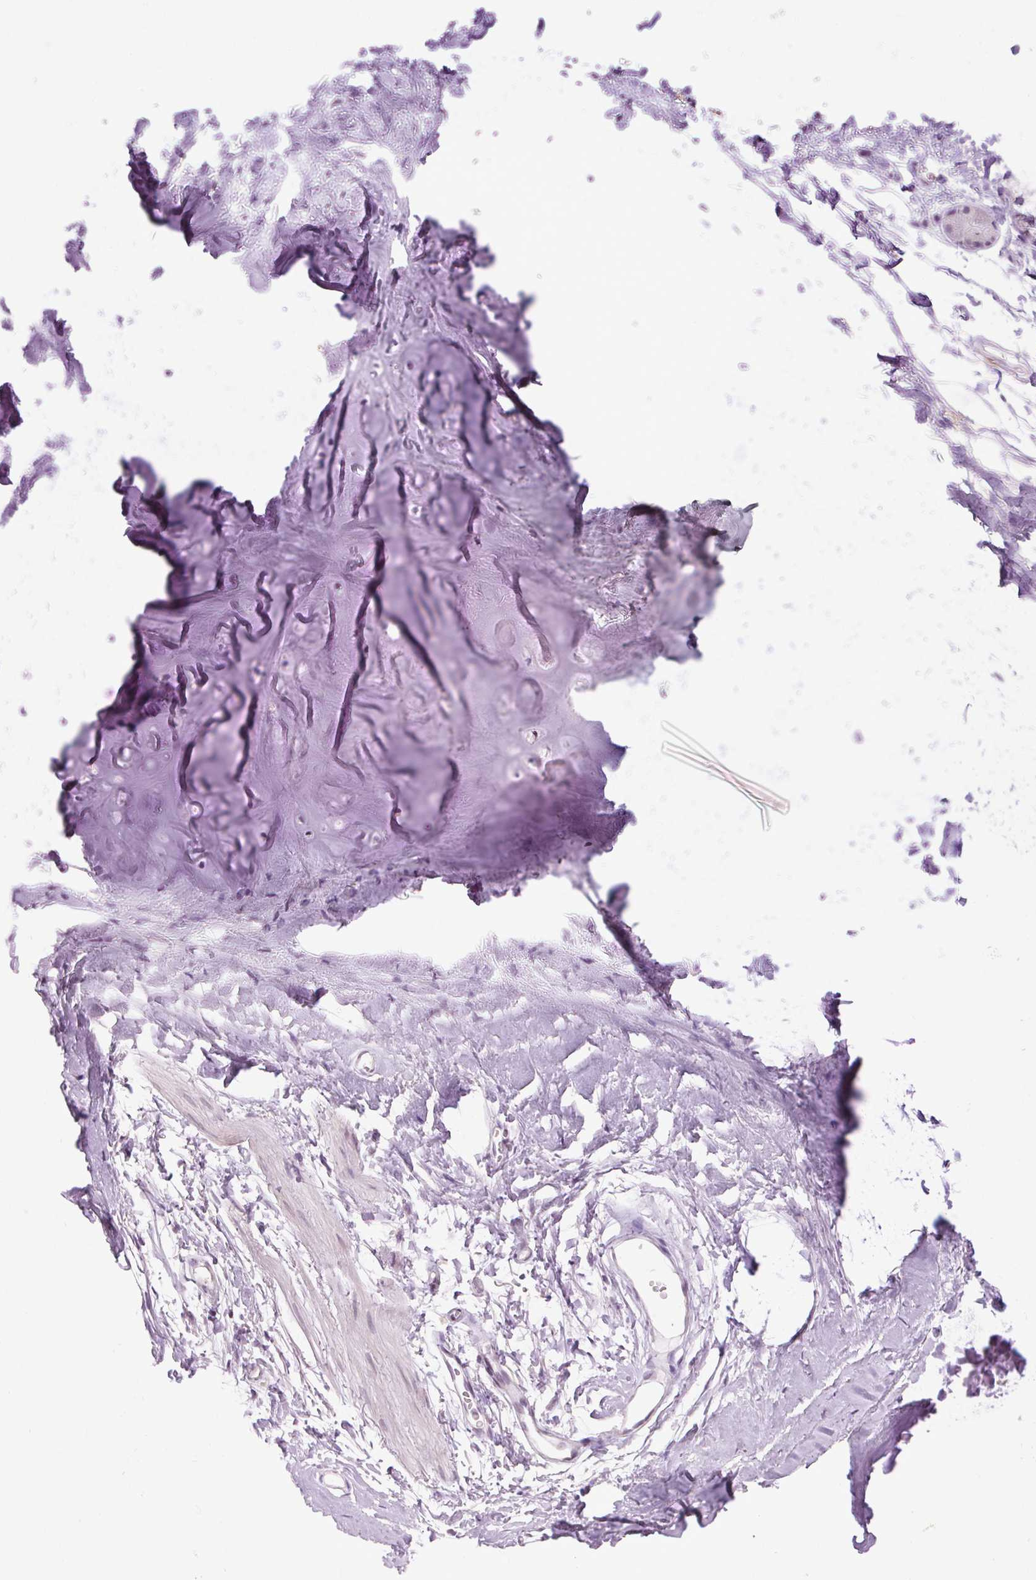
{"staining": {"intensity": "negative", "quantity": "none", "location": "none"}, "tissue": "adipose tissue", "cell_type": "Adipocytes", "image_type": "normal", "snomed": [{"axis": "morphology", "description": "Normal tissue, NOS"}, {"axis": "topography", "description": "Cartilage tissue"}, {"axis": "topography", "description": "Bronchus"}], "caption": "An immunohistochemistry (IHC) image of benign adipose tissue is shown. There is no staining in adipocytes of adipose tissue.", "gene": "SMIM13", "patient": {"sex": "female", "age": 79}}